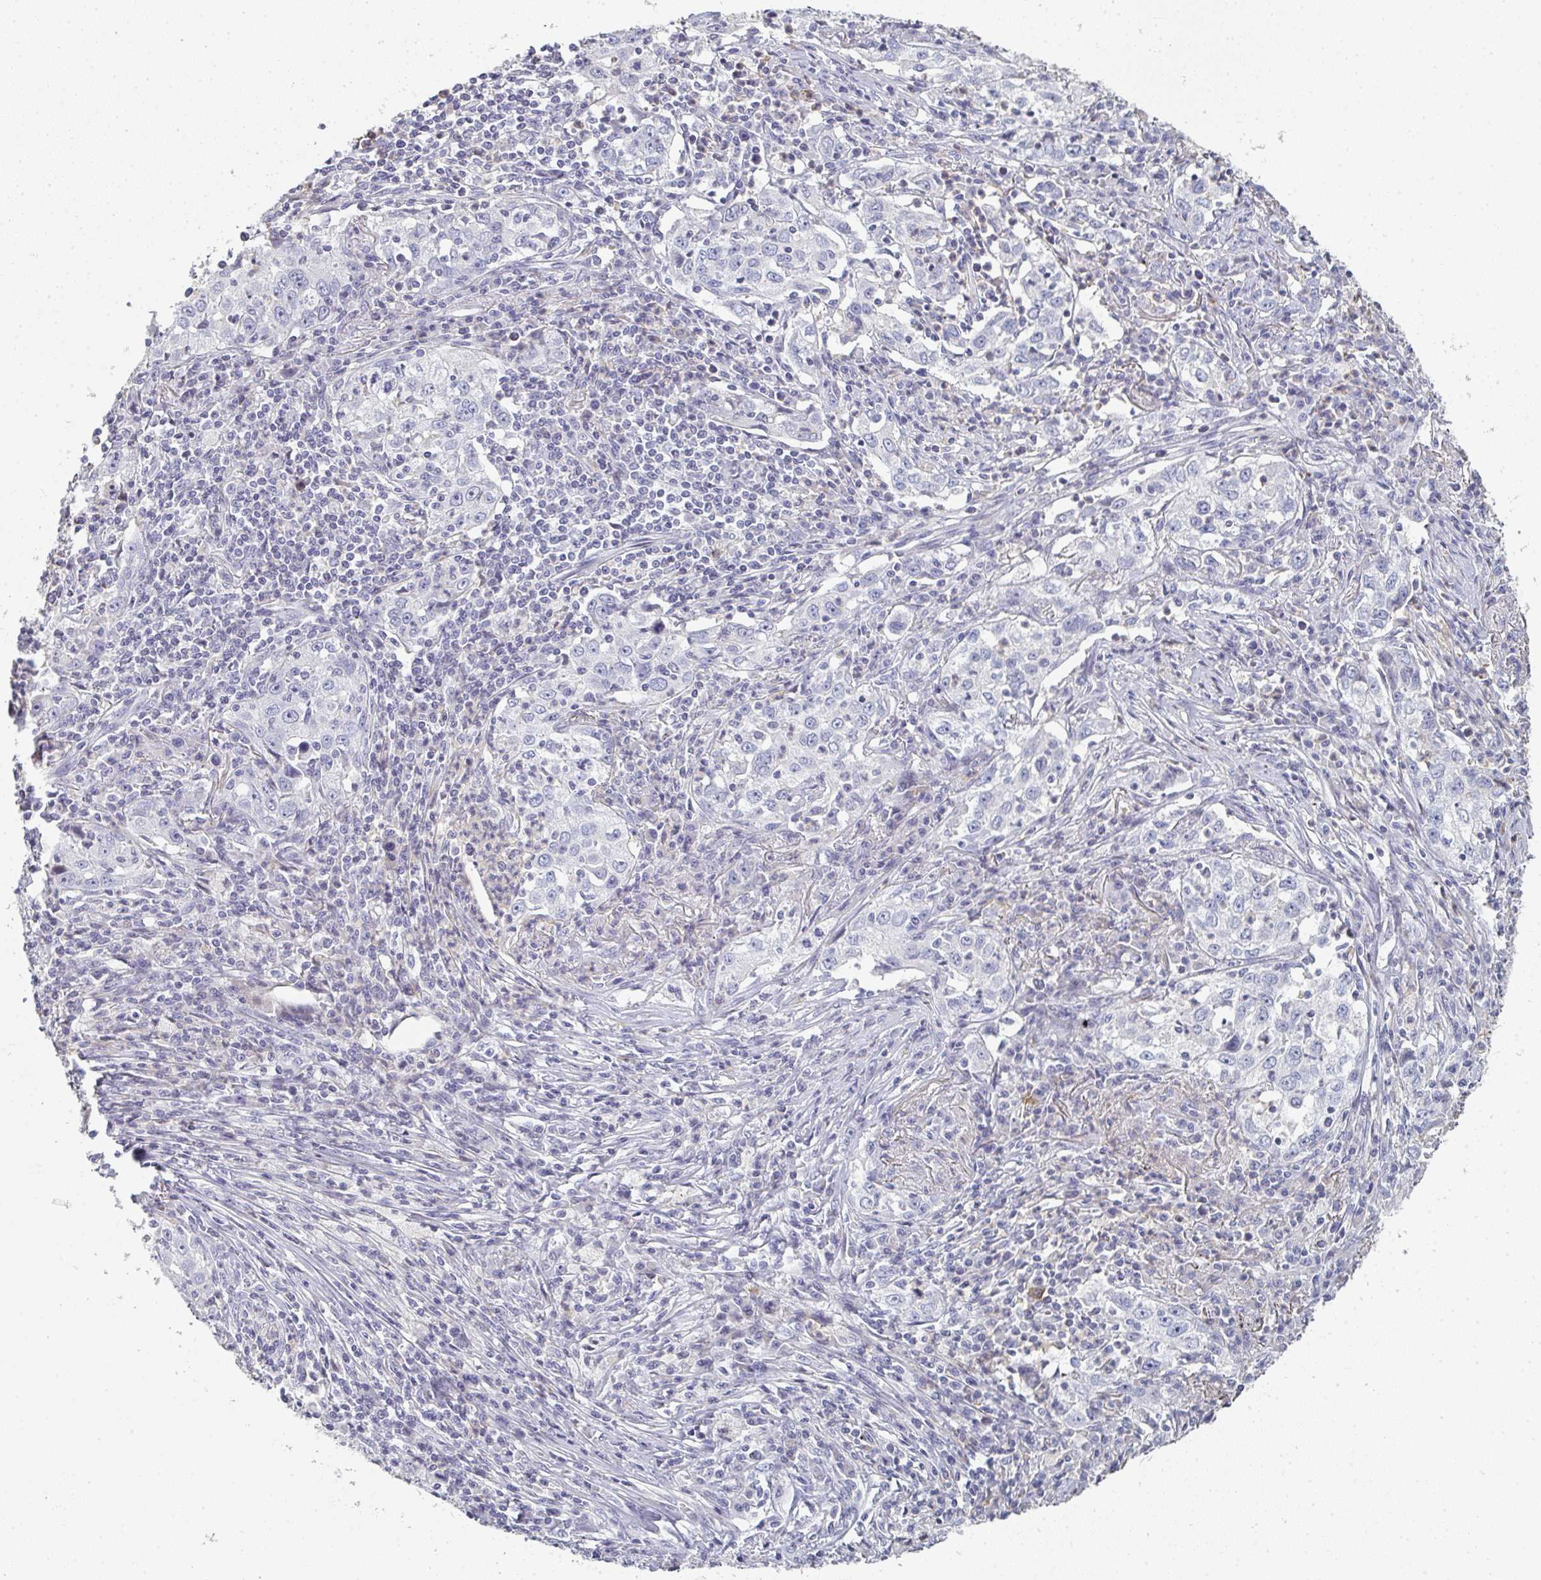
{"staining": {"intensity": "negative", "quantity": "none", "location": "none"}, "tissue": "lung cancer", "cell_type": "Tumor cells", "image_type": "cancer", "snomed": [{"axis": "morphology", "description": "Squamous cell carcinoma, NOS"}, {"axis": "topography", "description": "Lung"}], "caption": "Tumor cells show no significant staining in lung cancer.", "gene": "A1CF", "patient": {"sex": "male", "age": 71}}